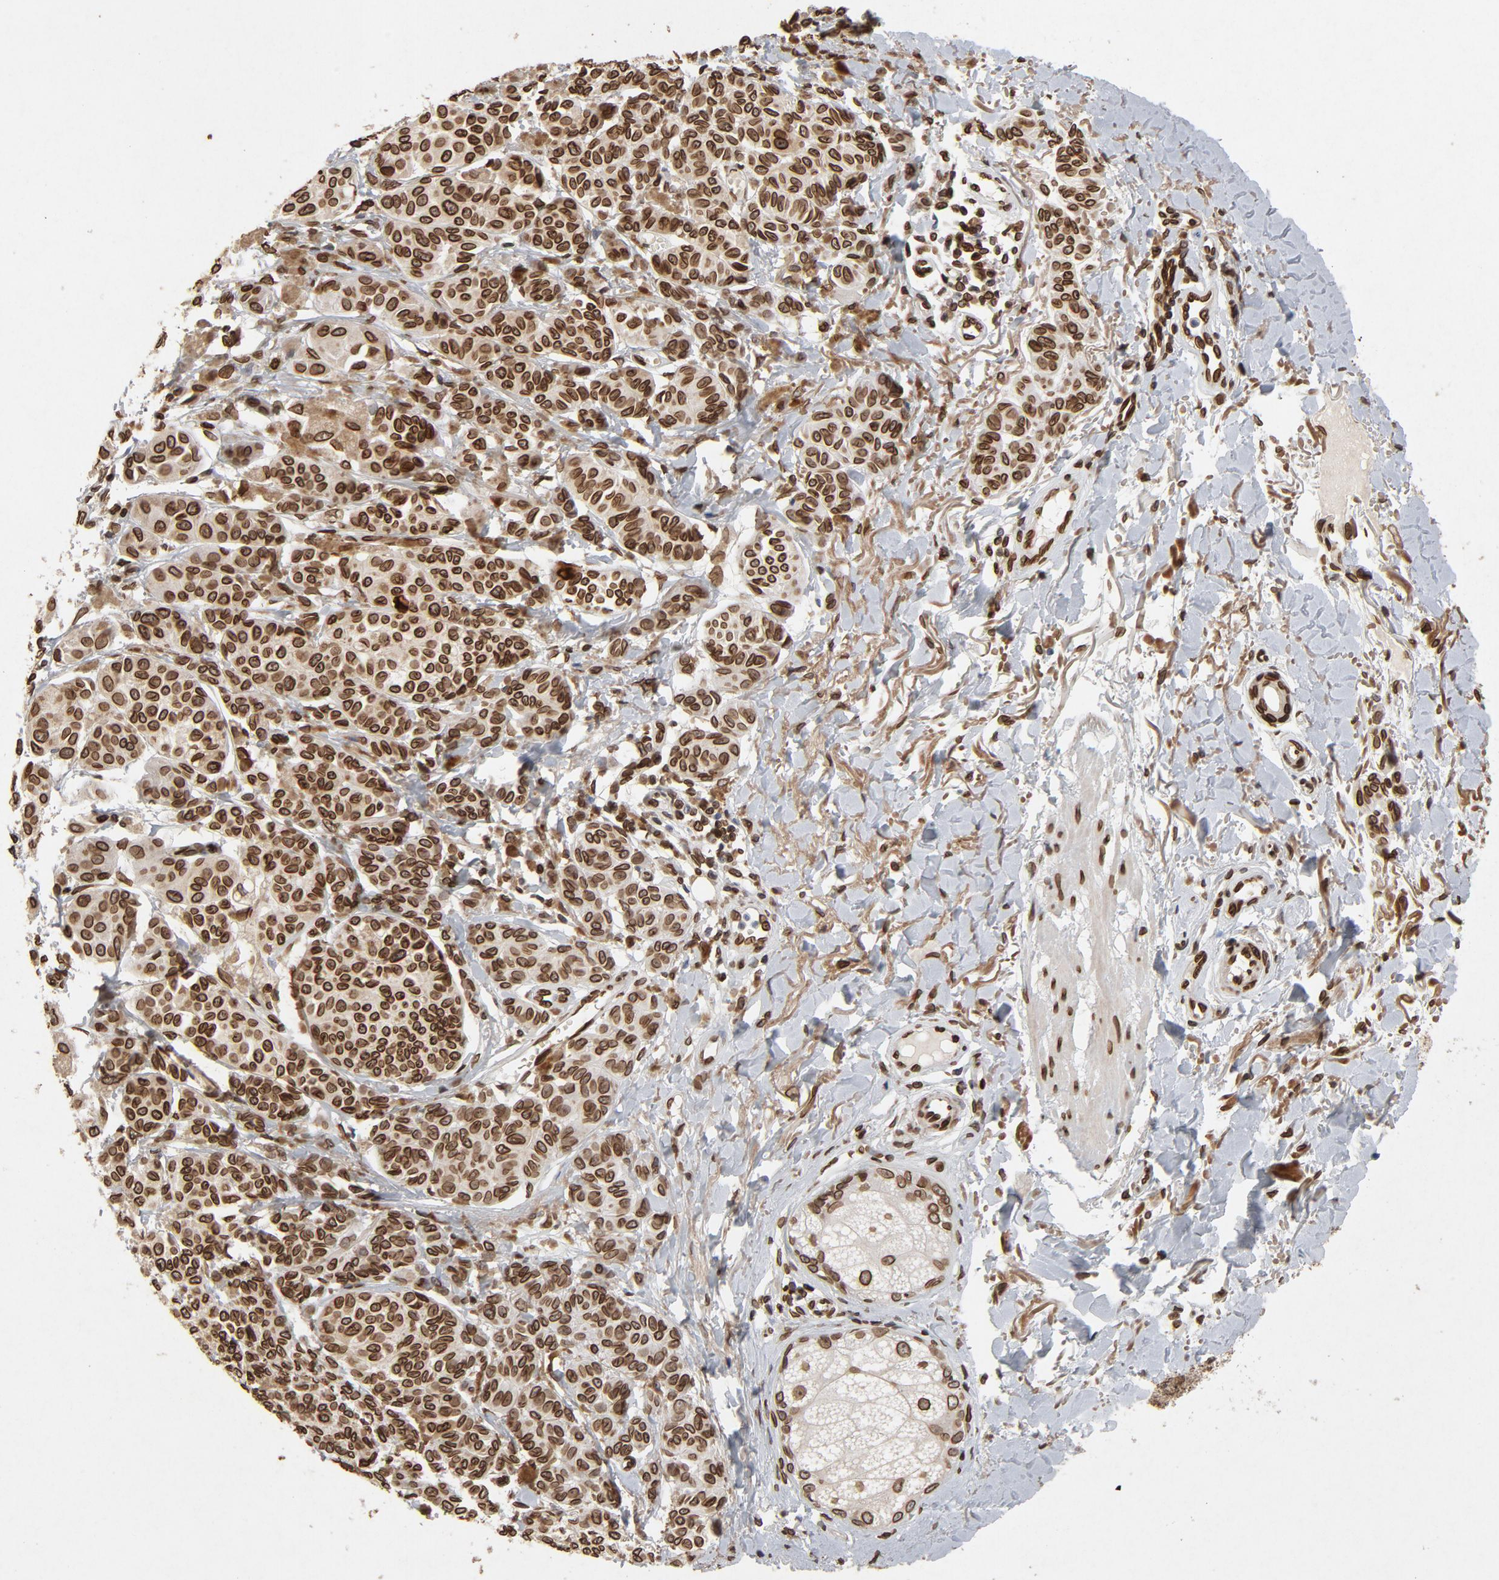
{"staining": {"intensity": "strong", "quantity": ">75%", "location": "cytoplasmic/membranous,nuclear"}, "tissue": "melanoma", "cell_type": "Tumor cells", "image_type": "cancer", "snomed": [{"axis": "morphology", "description": "Malignant melanoma, NOS"}, {"axis": "topography", "description": "Skin"}], "caption": "A histopathology image of human melanoma stained for a protein shows strong cytoplasmic/membranous and nuclear brown staining in tumor cells.", "gene": "LMNA", "patient": {"sex": "male", "age": 76}}